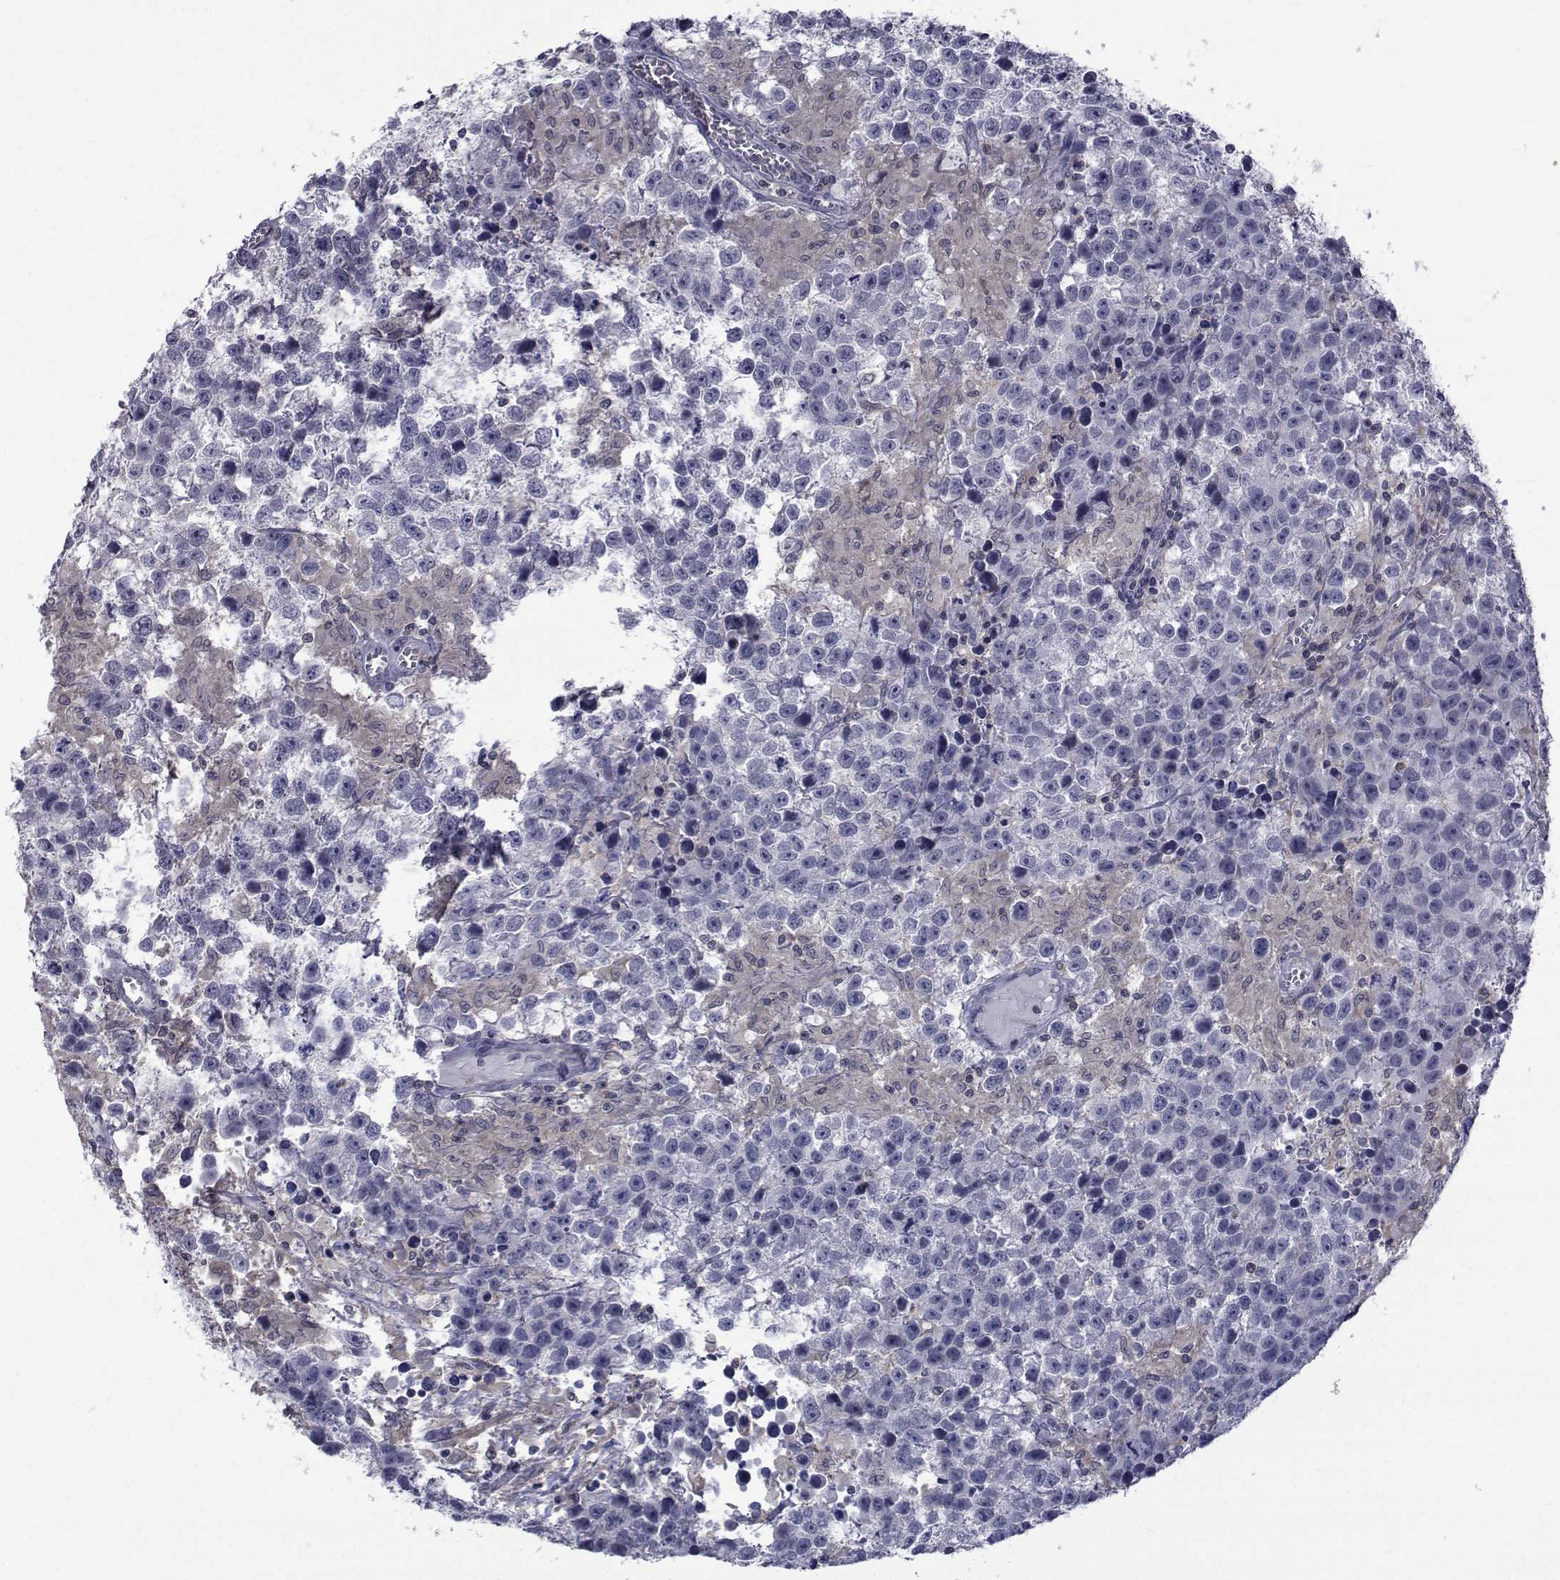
{"staining": {"intensity": "negative", "quantity": "none", "location": "none"}, "tissue": "testis cancer", "cell_type": "Tumor cells", "image_type": "cancer", "snomed": [{"axis": "morphology", "description": "Seminoma, NOS"}, {"axis": "topography", "description": "Testis"}], "caption": "Immunohistochemistry photomicrograph of testis cancer (seminoma) stained for a protein (brown), which displays no expression in tumor cells.", "gene": "SLC30A10", "patient": {"sex": "male", "age": 43}}